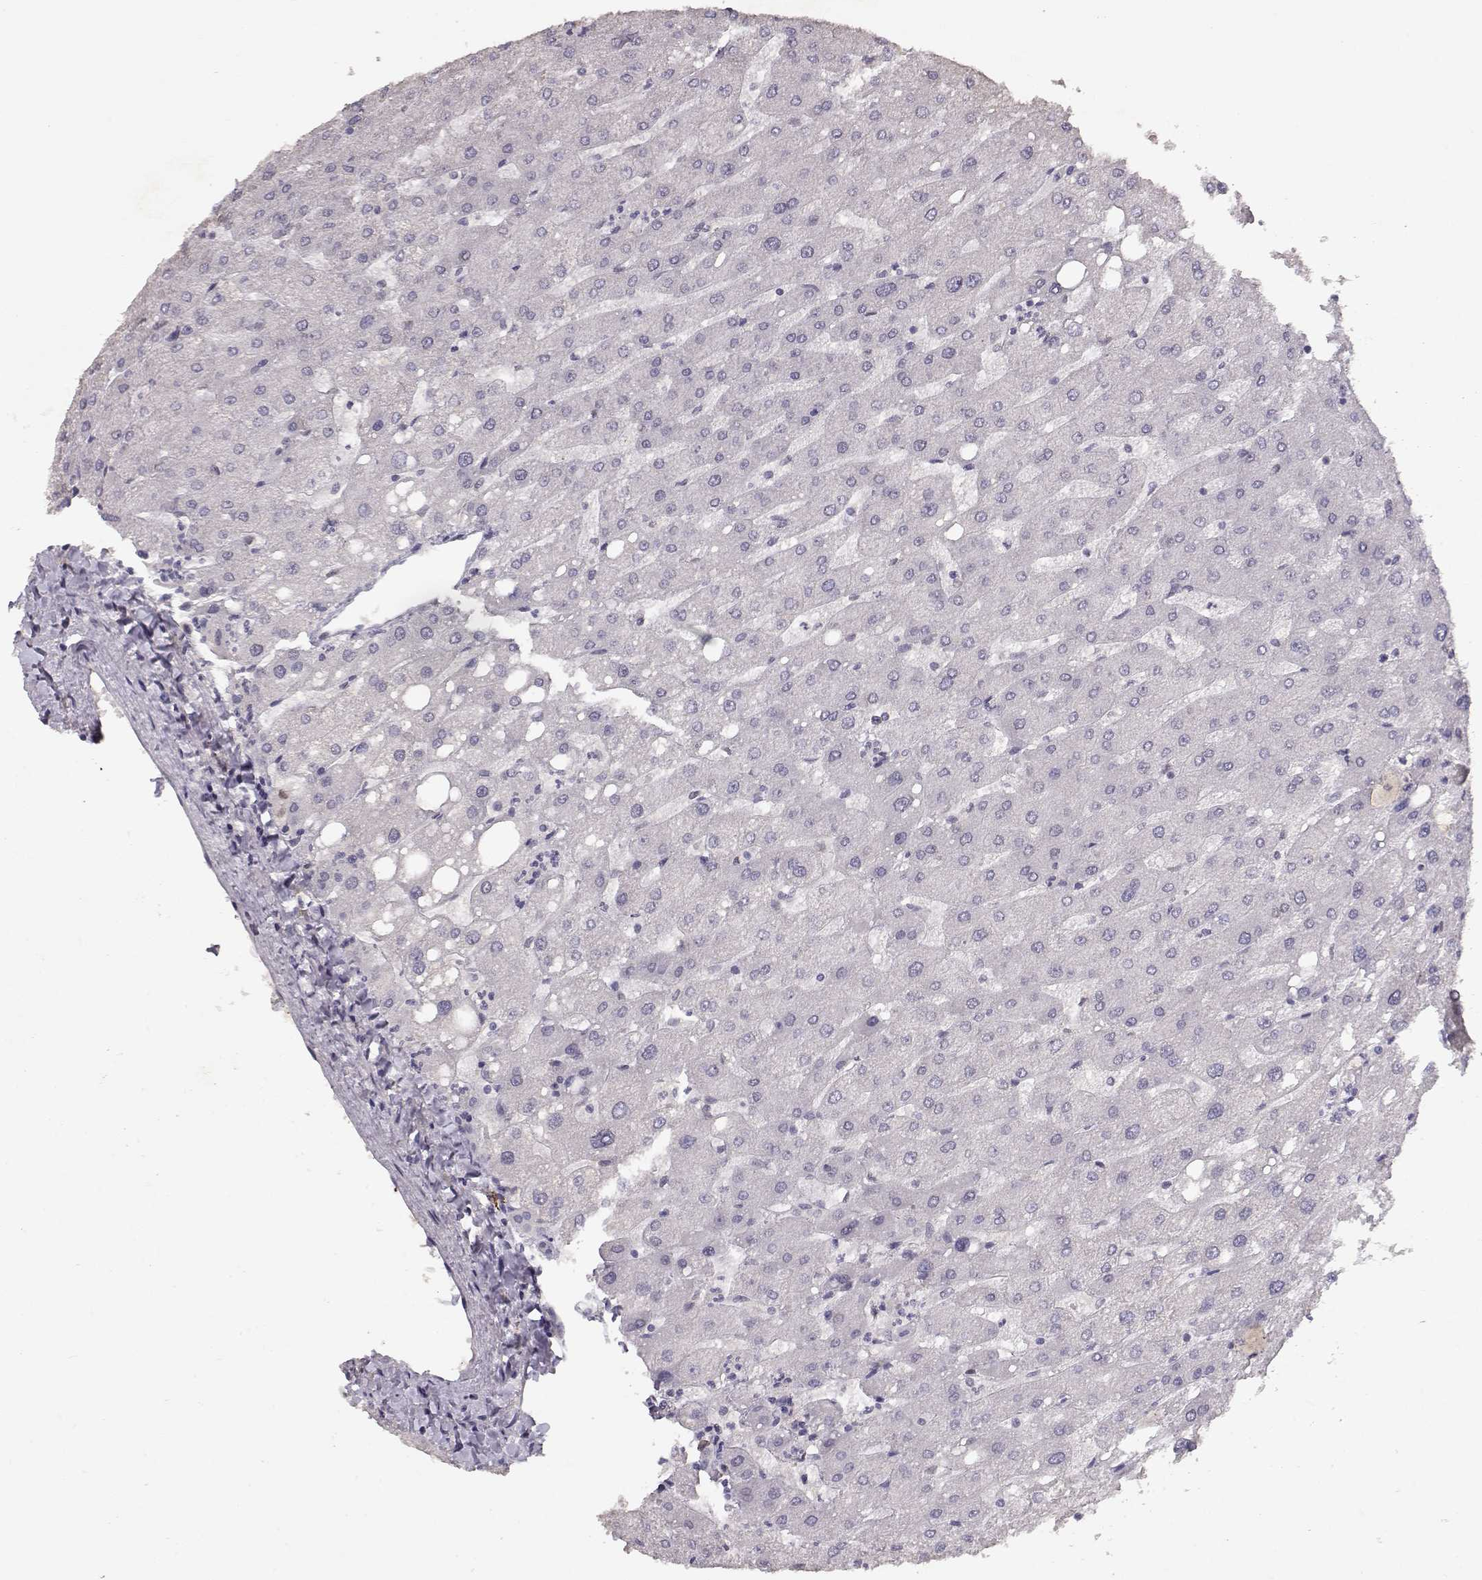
{"staining": {"intensity": "negative", "quantity": "none", "location": "none"}, "tissue": "liver", "cell_type": "Cholangiocytes", "image_type": "normal", "snomed": [{"axis": "morphology", "description": "Normal tissue, NOS"}, {"axis": "topography", "description": "Liver"}], "caption": "A high-resolution histopathology image shows immunohistochemistry staining of normal liver, which demonstrates no significant expression in cholangiocytes.", "gene": "CDK4", "patient": {"sex": "male", "age": 67}}